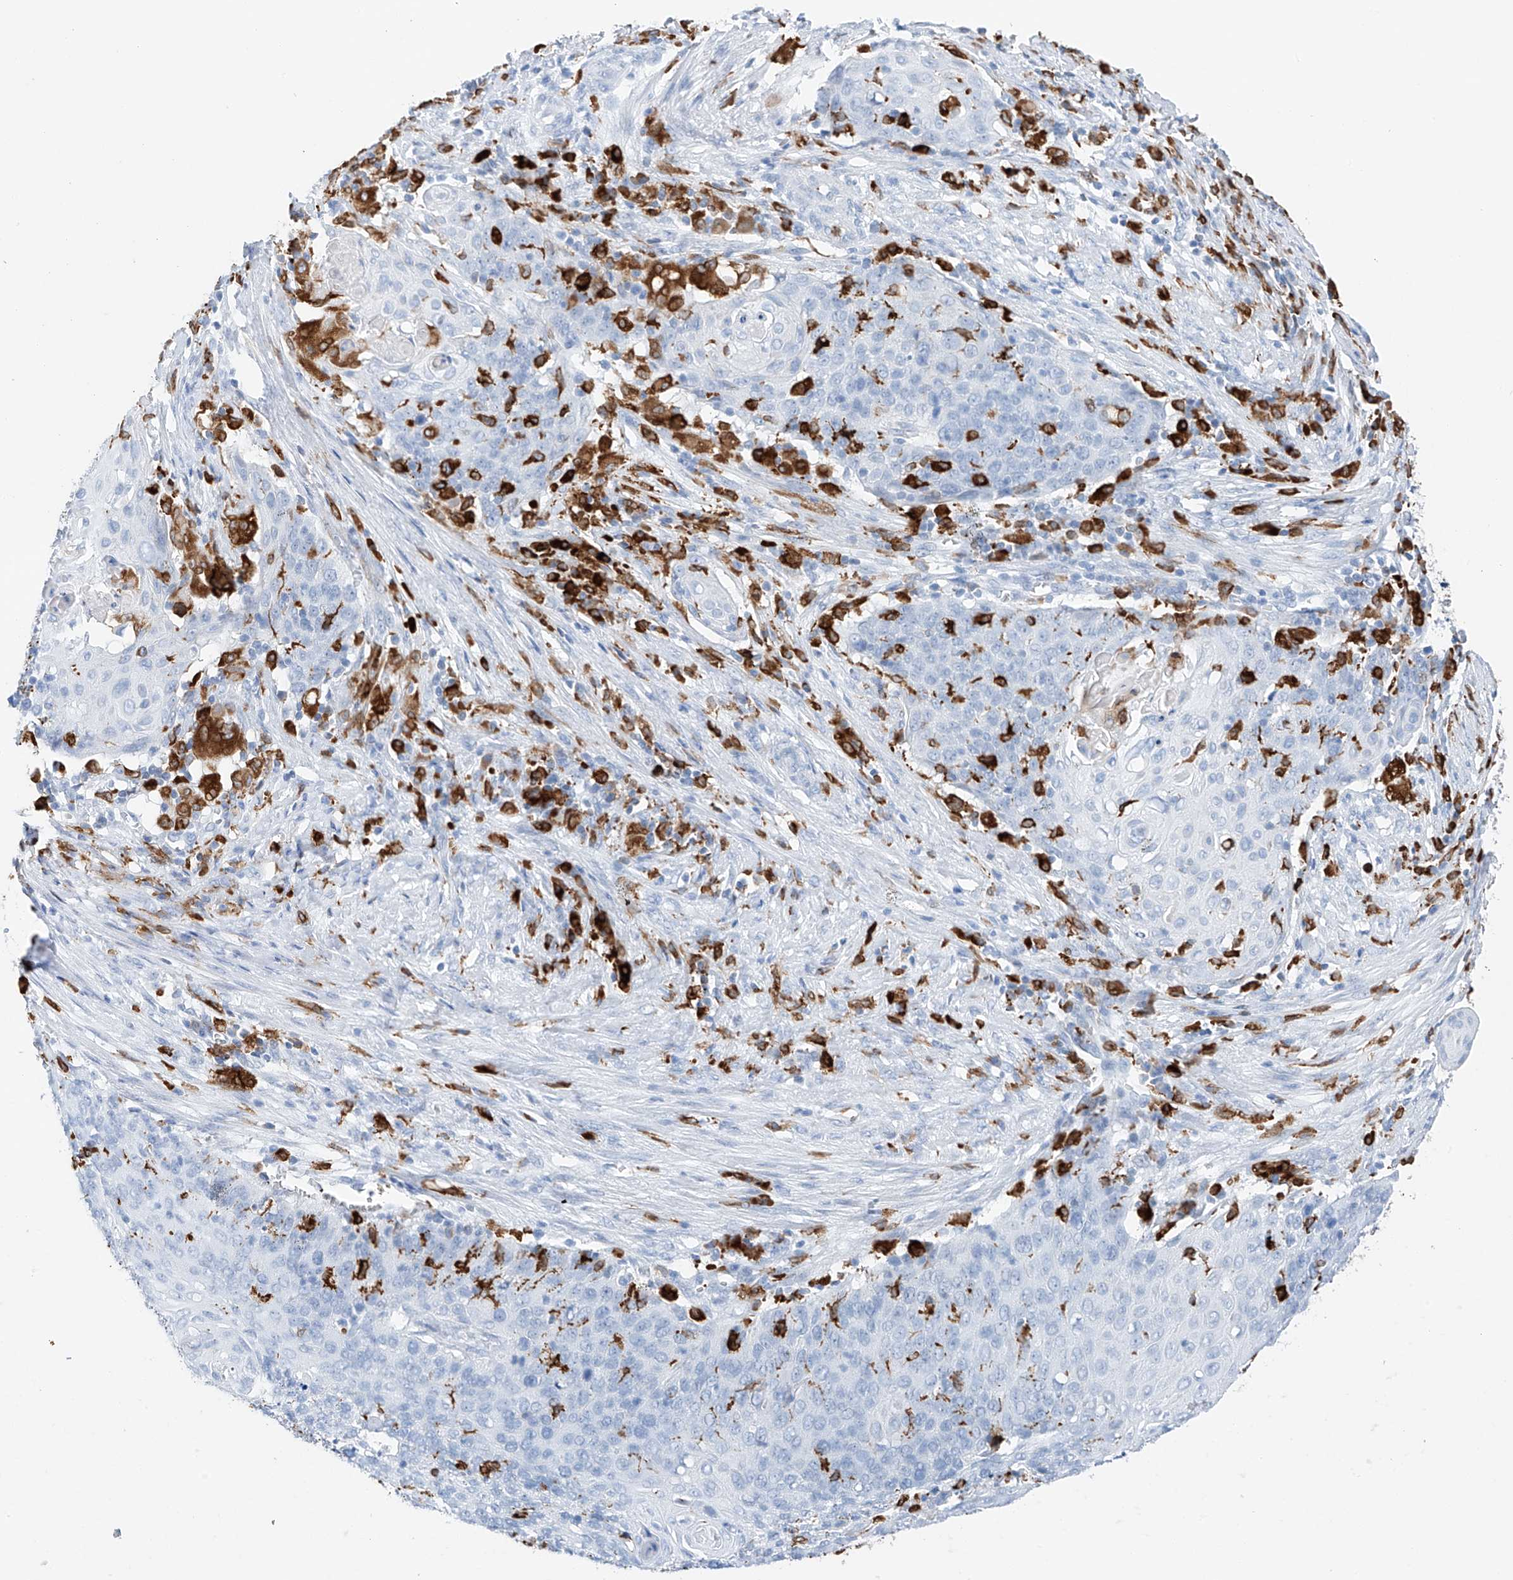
{"staining": {"intensity": "negative", "quantity": "none", "location": "none"}, "tissue": "cervical cancer", "cell_type": "Tumor cells", "image_type": "cancer", "snomed": [{"axis": "morphology", "description": "Squamous cell carcinoma, NOS"}, {"axis": "topography", "description": "Cervix"}], "caption": "Immunohistochemistry (IHC) photomicrograph of cervical squamous cell carcinoma stained for a protein (brown), which reveals no expression in tumor cells. (Brightfield microscopy of DAB (3,3'-diaminobenzidine) immunohistochemistry (IHC) at high magnification).", "gene": "TBXAS1", "patient": {"sex": "female", "age": 39}}